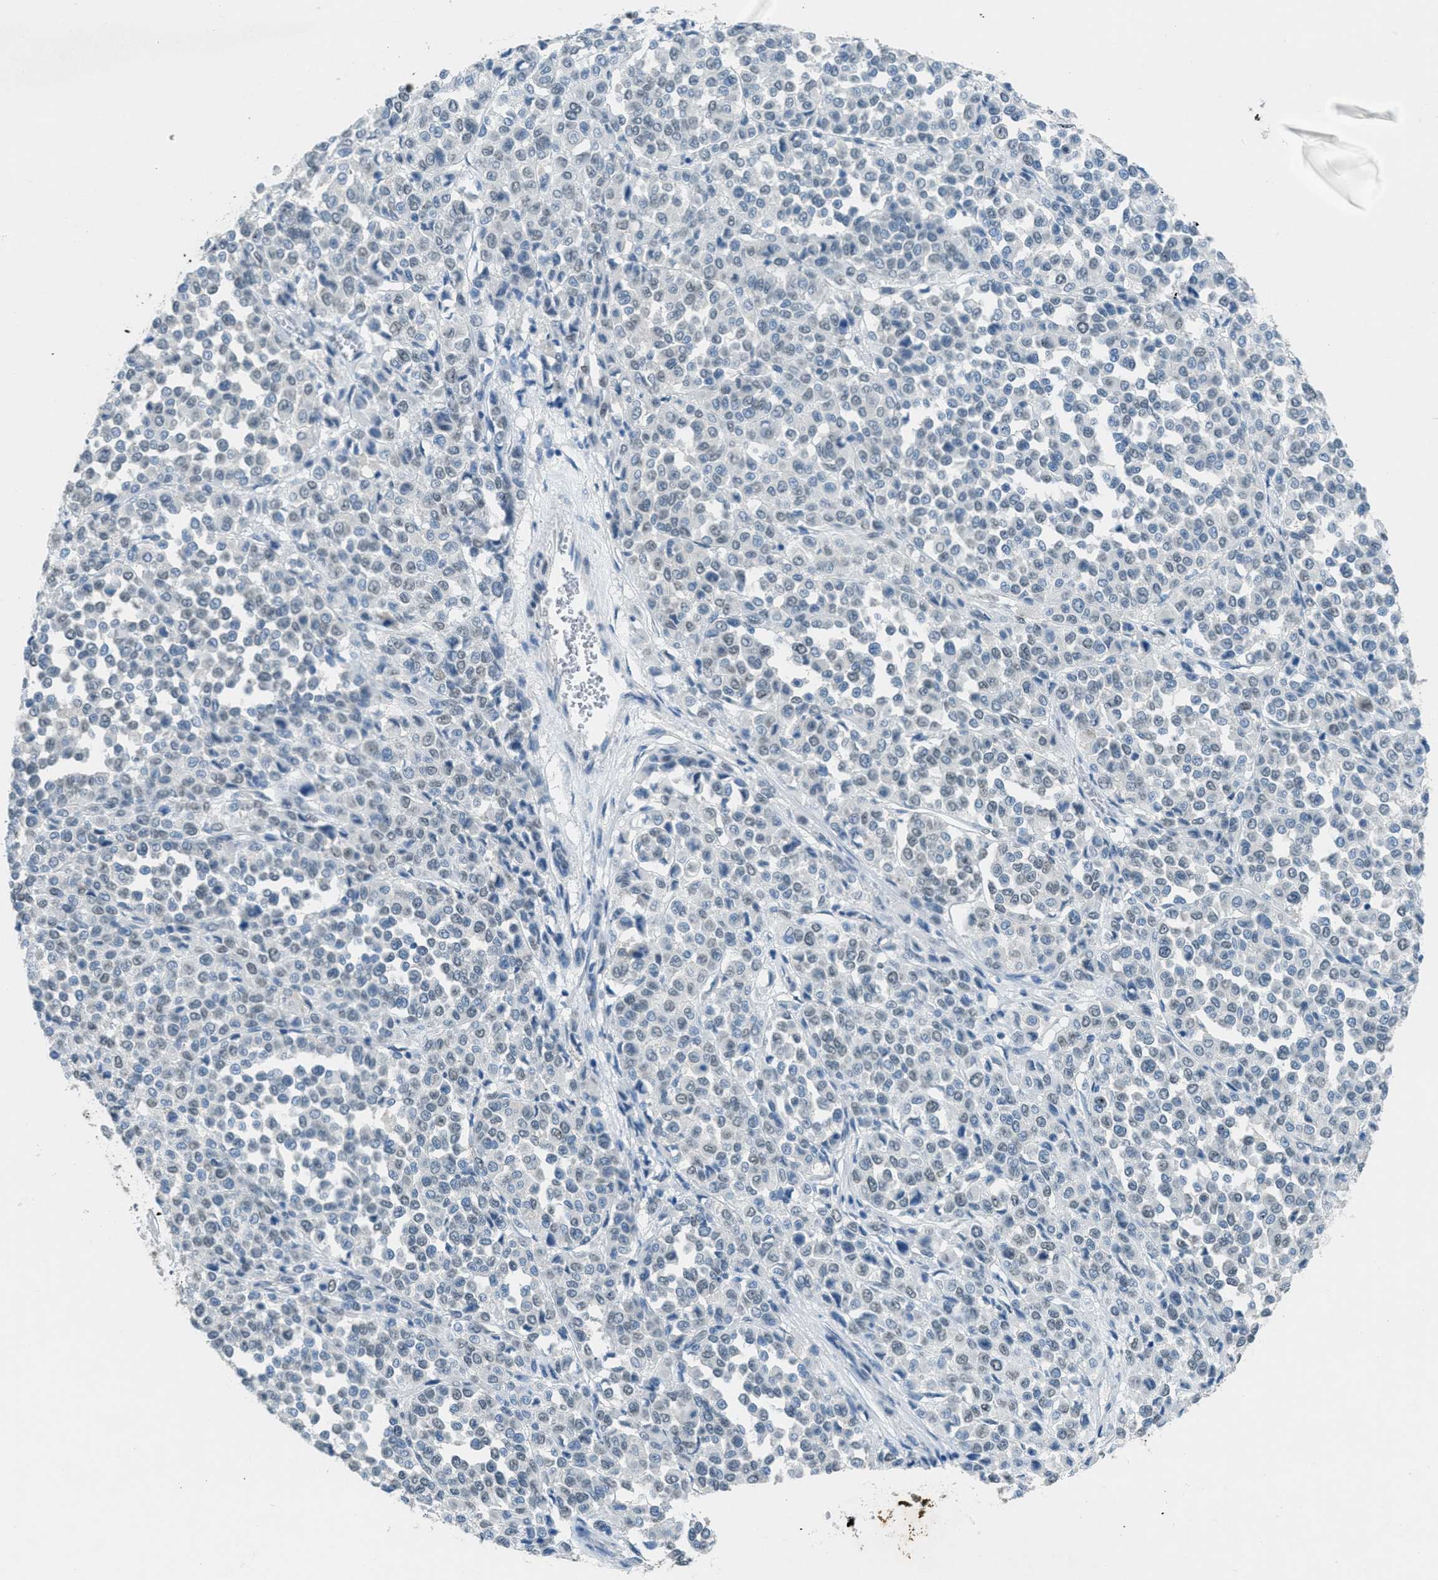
{"staining": {"intensity": "negative", "quantity": "none", "location": "none"}, "tissue": "melanoma", "cell_type": "Tumor cells", "image_type": "cancer", "snomed": [{"axis": "morphology", "description": "Malignant melanoma, Metastatic site"}, {"axis": "topography", "description": "Pancreas"}], "caption": "Tumor cells show no significant expression in malignant melanoma (metastatic site).", "gene": "TTC13", "patient": {"sex": "female", "age": 30}}